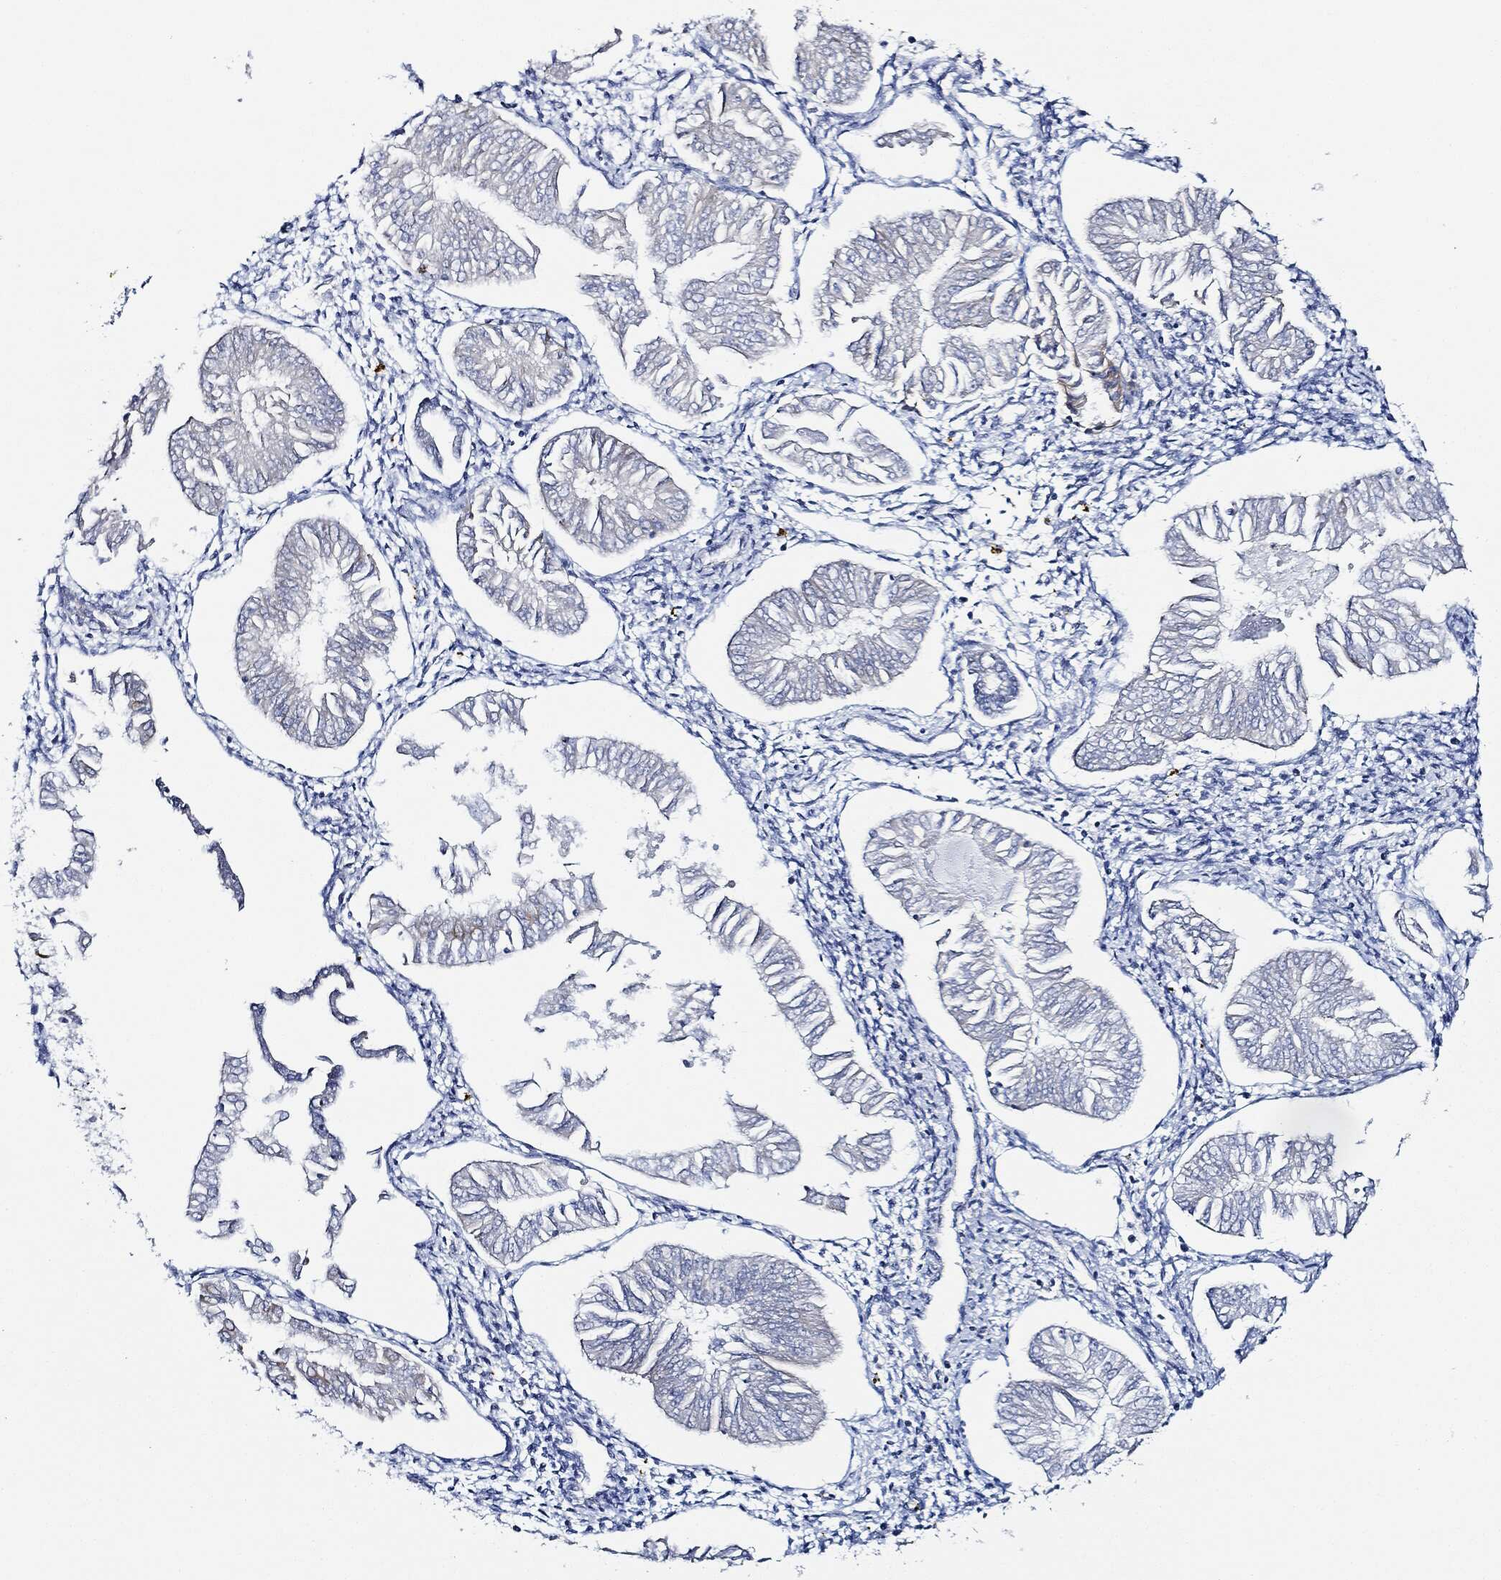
{"staining": {"intensity": "negative", "quantity": "none", "location": "none"}, "tissue": "endometrial cancer", "cell_type": "Tumor cells", "image_type": "cancer", "snomed": [{"axis": "morphology", "description": "Adenocarcinoma, NOS"}, {"axis": "topography", "description": "Endometrium"}], "caption": "This micrograph is of endometrial adenocarcinoma stained with immunohistochemistry to label a protein in brown with the nuclei are counter-stained blue. There is no staining in tumor cells. The staining is performed using DAB (3,3'-diaminobenzidine) brown chromogen with nuclei counter-stained in using hematoxylin.", "gene": "THSD1", "patient": {"sex": "female", "age": 53}}